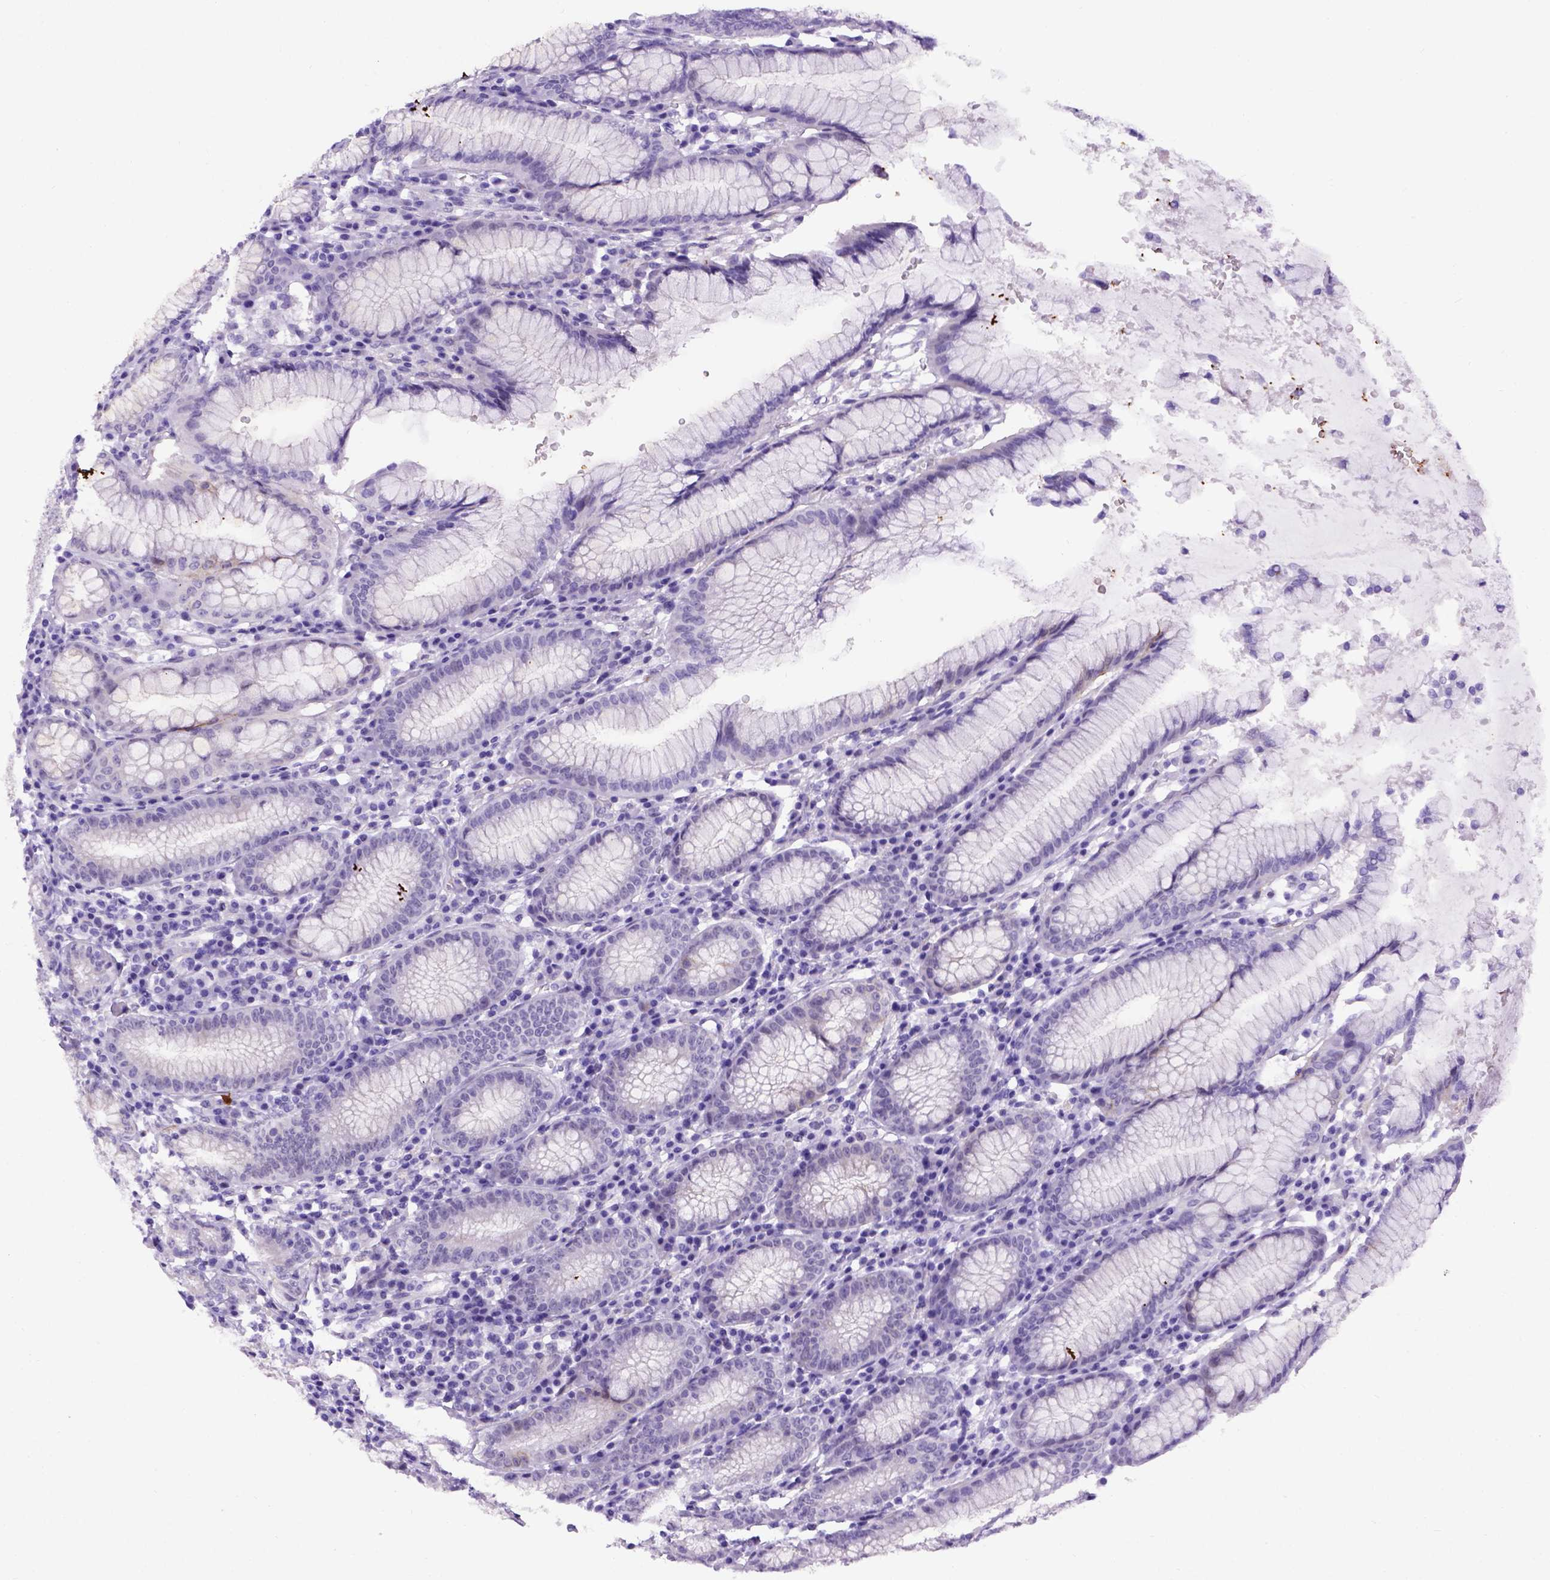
{"staining": {"intensity": "negative", "quantity": "none", "location": "none"}, "tissue": "stomach", "cell_type": "Glandular cells", "image_type": "normal", "snomed": [{"axis": "morphology", "description": "Normal tissue, NOS"}, {"axis": "topography", "description": "Stomach"}], "caption": "DAB (3,3'-diaminobenzidine) immunohistochemical staining of benign stomach displays no significant expression in glandular cells.", "gene": "ADAM12", "patient": {"sex": "male", "age": 55}}